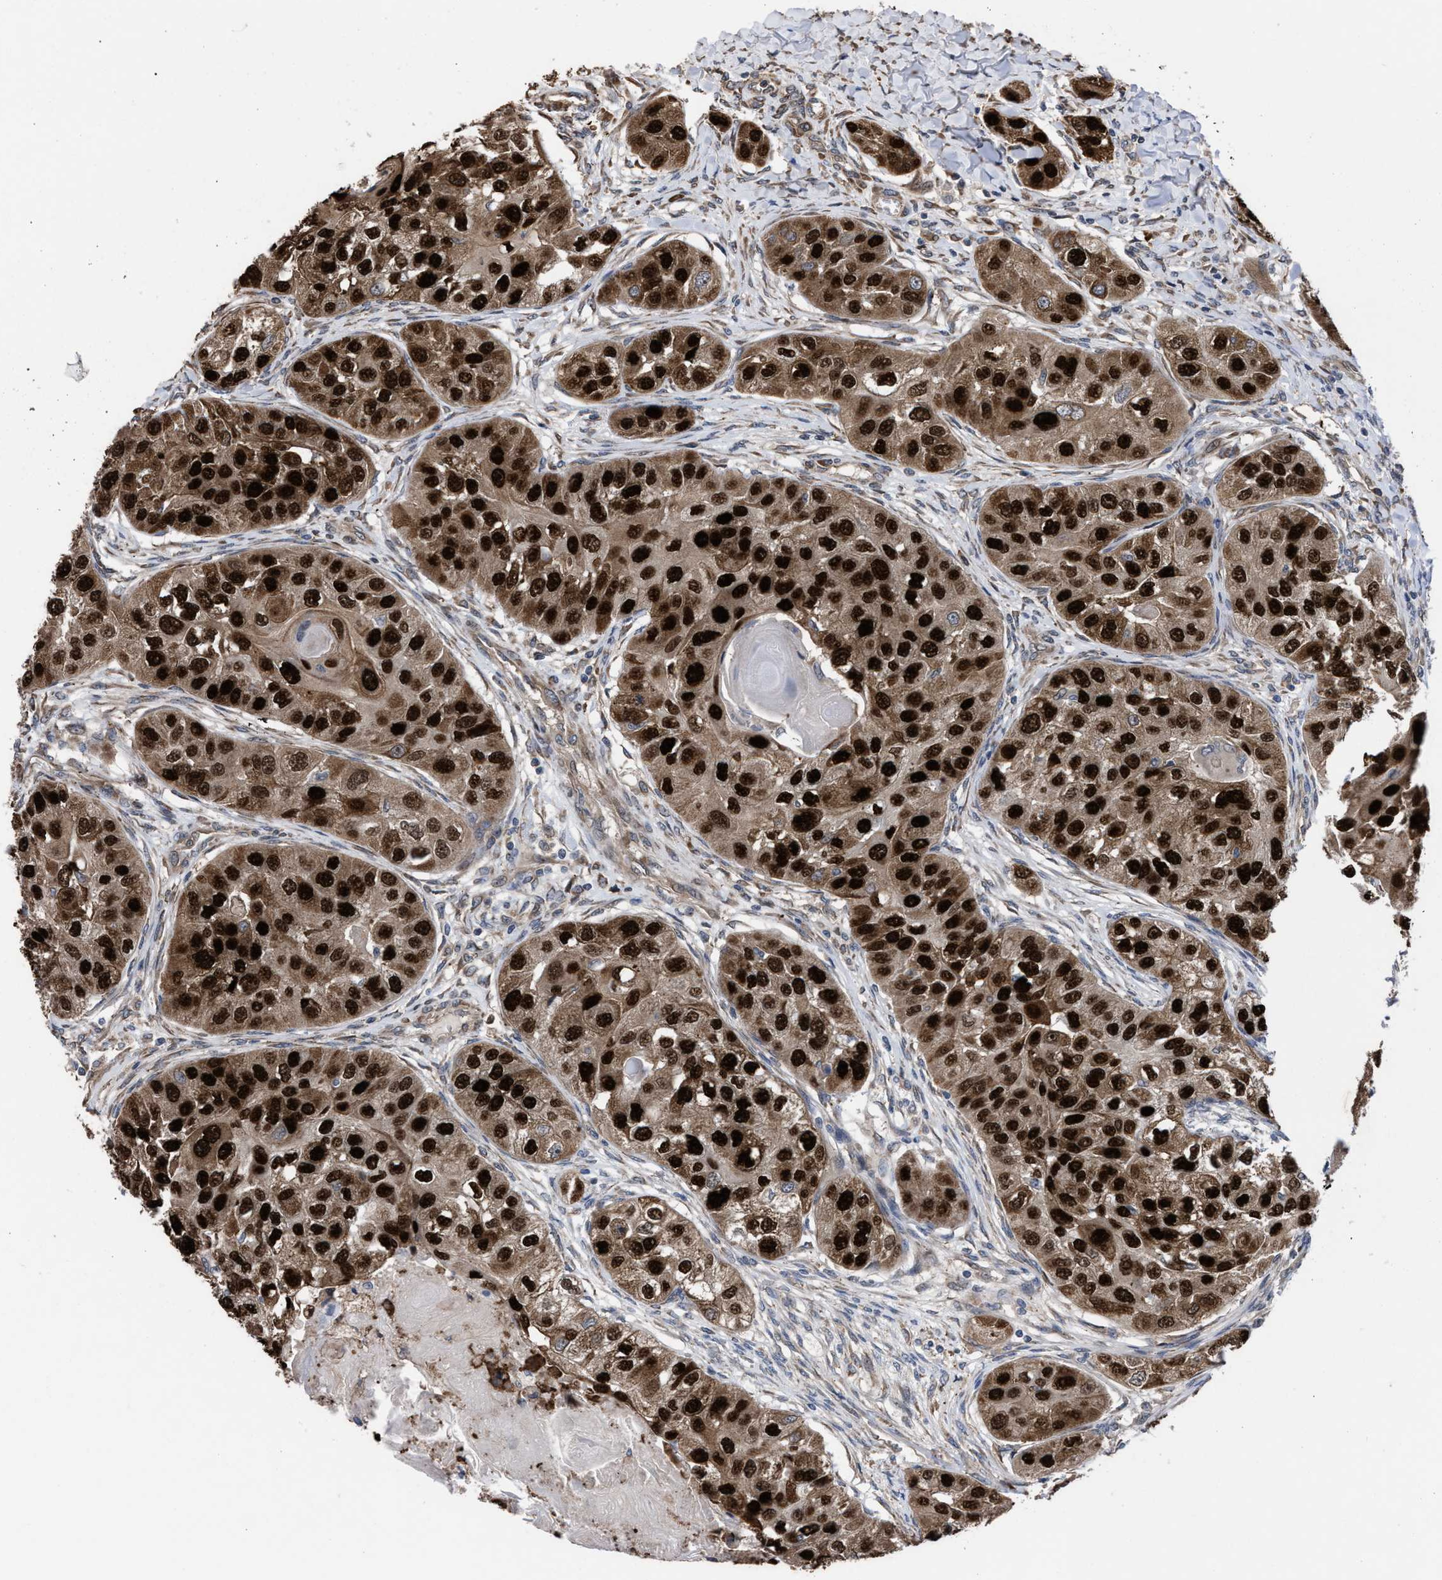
{"staining": {"intensity": "strong", "quantity": ">75%", "location": "cytoplasmic/membranous,nuclear"}, "tissue": "head and neck cancer", "cell_type": "Tumor cells", "image_type": "cancer", "snomed": [{"axis": "morphology", "description": "Normal tissue, NOS"}, {"axis": "morphology", "description": "Squamous cell carcinoma, NOS"}, {"axis": "topography", "description": "Skeletal muscle"}, {"axis": "topography", "description": "Head-Neck"}], "caption": "Brown immunohistochemical staining in head and neck cancer (squamous cell carcinoma) shows strong cytoplasmic/membranous and nuclear expression in approximately >75% of tumor cells.", "gene": "TP53BP2", "patient": {"sex": "male", "age": 51}}